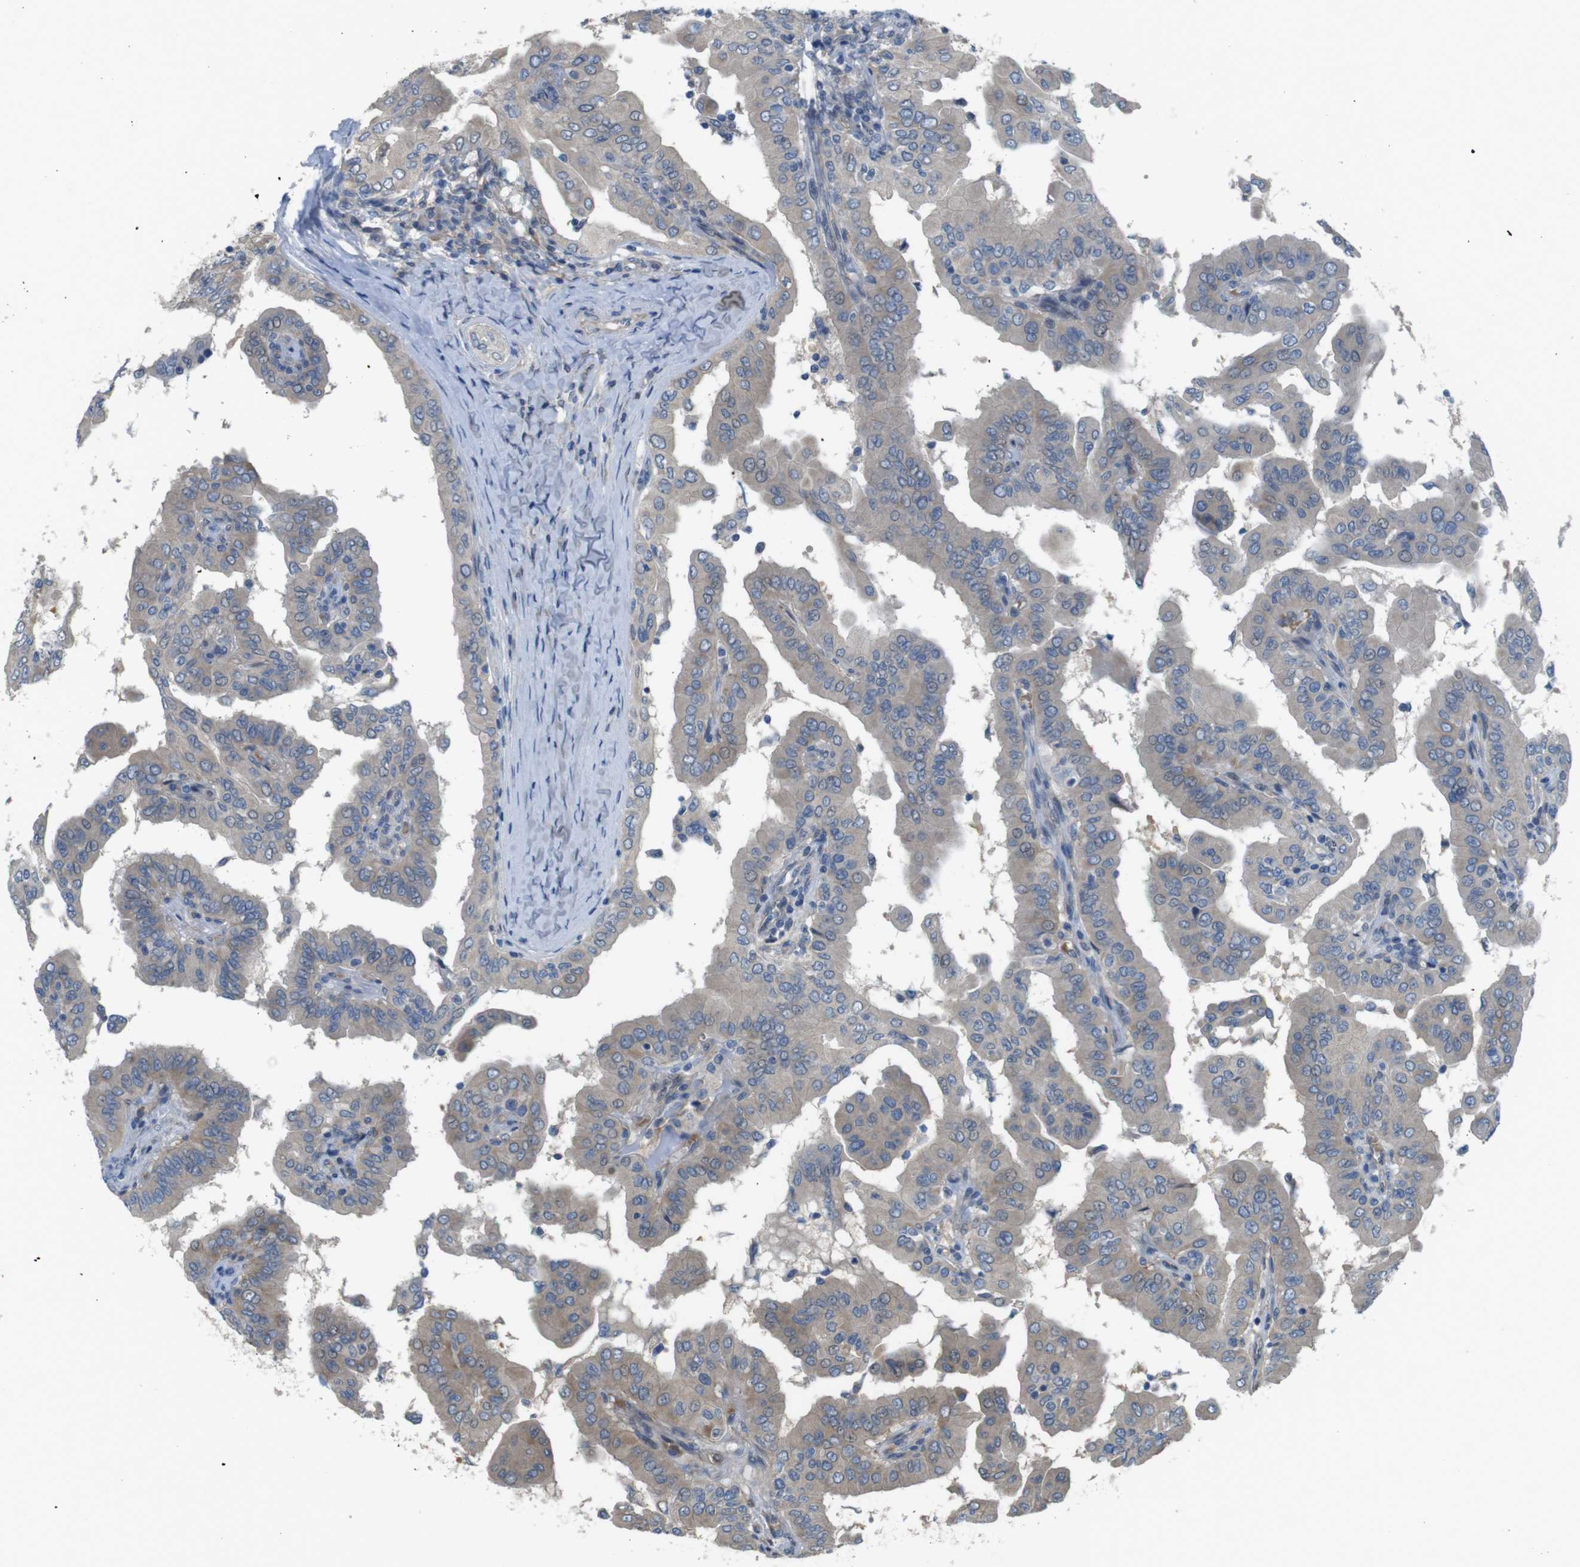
{"staining": {"intensity": "weak", "quantity": "<25%", "location": "cytoplasmic/membranous"}, "tissue": "thyroid cancer", "cell_type": "Tumor cells", "image_type": "cancer", "snomed": [{"axis": "morphology", "description": "Papillary adenocarcinoma, NOS"}, {"axis": "topography", "description": "Thyroid gland"}], "caption": "Human thyroid cancer (papillary adenocarcinoma) stained for a protein using immunohistochemistry (IHC) demonstrates no positivity in tumor cells.", "gene": "ABHD15", "patient": {"sex": "male", "age": 33}}